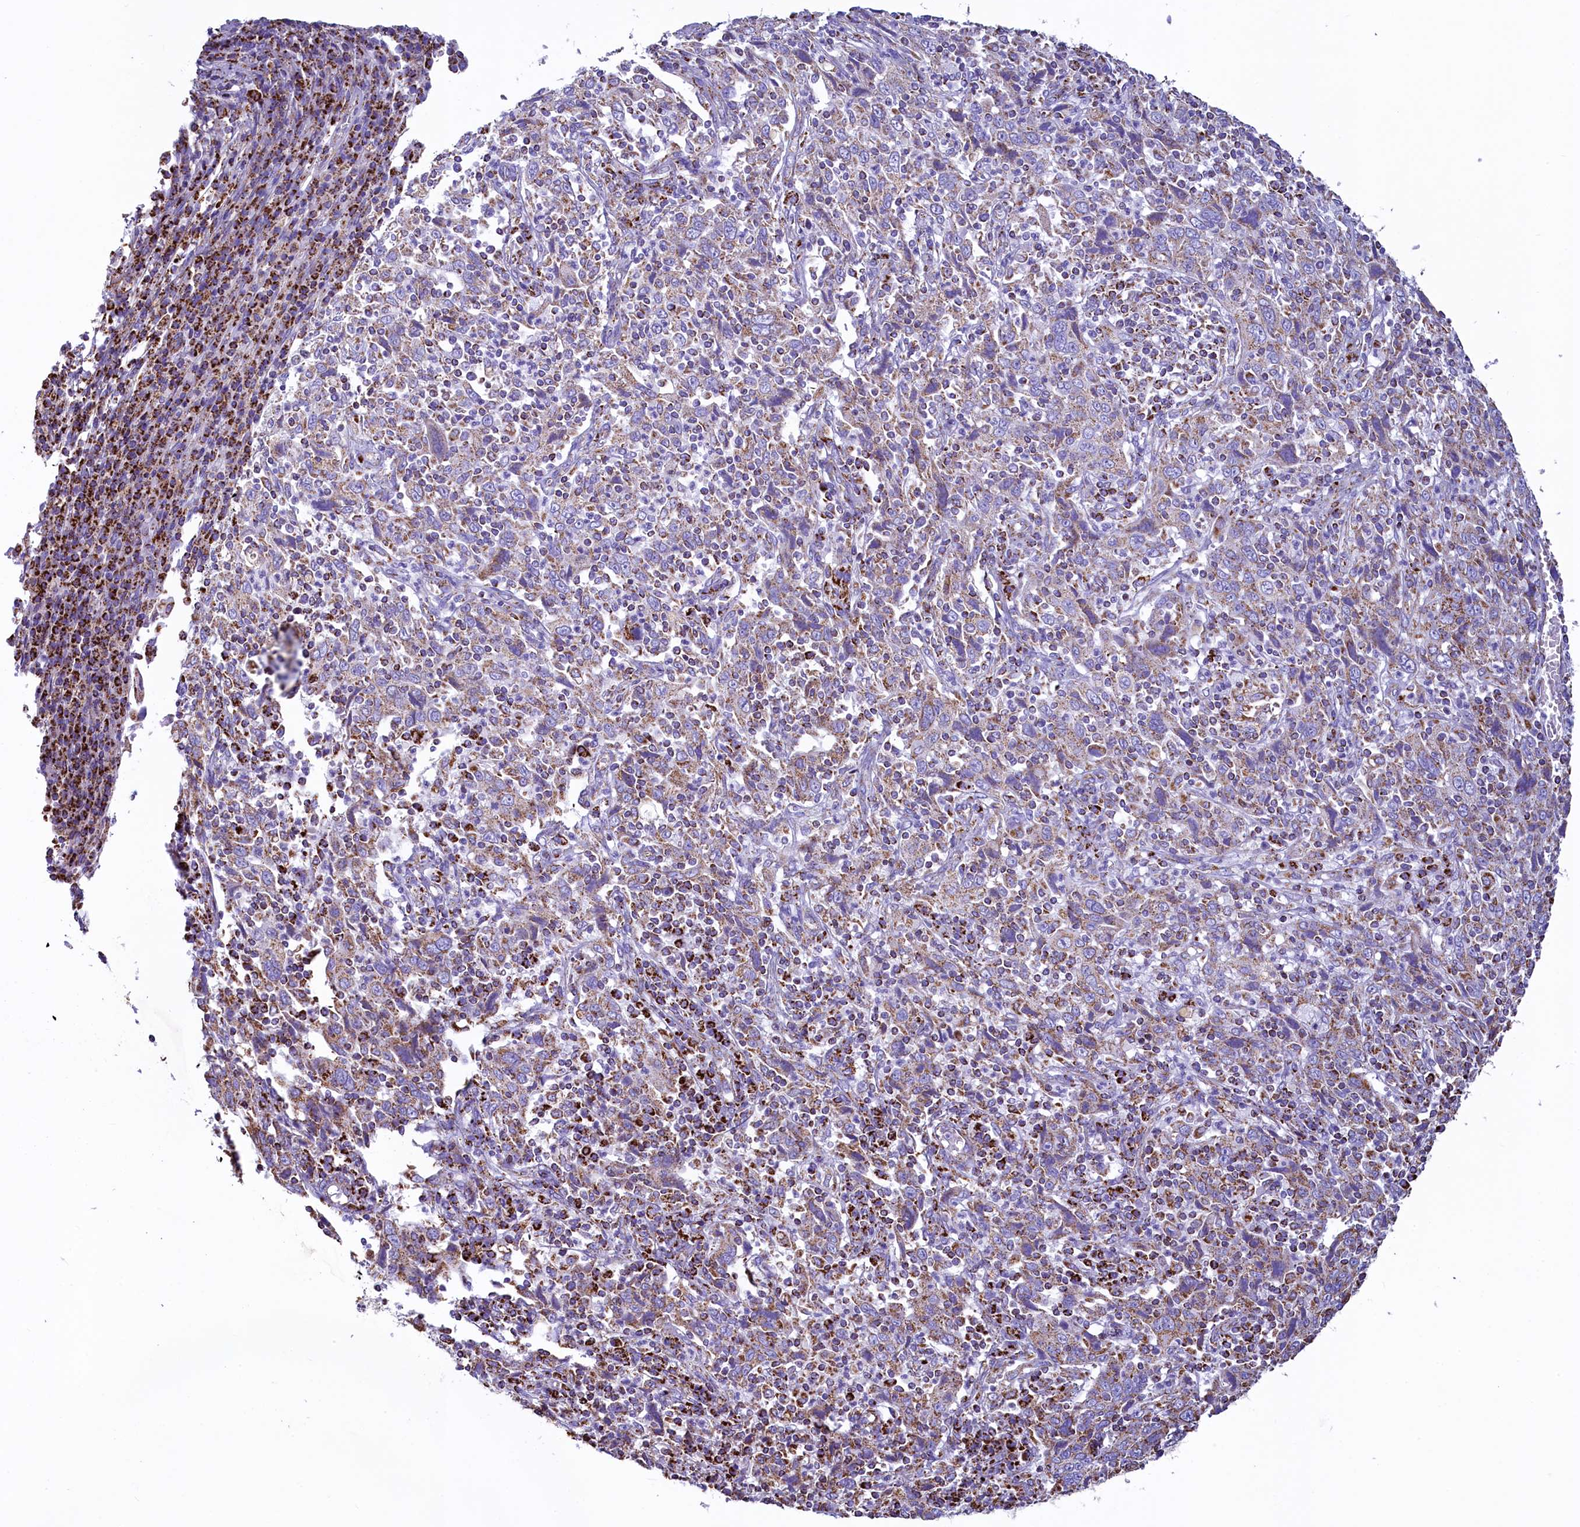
{"staining": {"intensity": "moderate", "quantity": "25%-75%", "location": "cytoplasmic/membranous"}, "tissue": "cervical cancer", "cell_type": "Tumor cells", "image_type": "cancer", "snomed": [{"axis": "morphology", "description": "Squamous cell carcinoma, NOS"}, {"axis": "topography", "description": "Cervix"}], "caption": "A brown stain labels moderate cytoplasmic/membranous expression of a protein in cervical cancer (squamous cell carcinoma) tumor cells.", "gene": "IDH3A", "patient": {"sex": "female", "age": 46}}